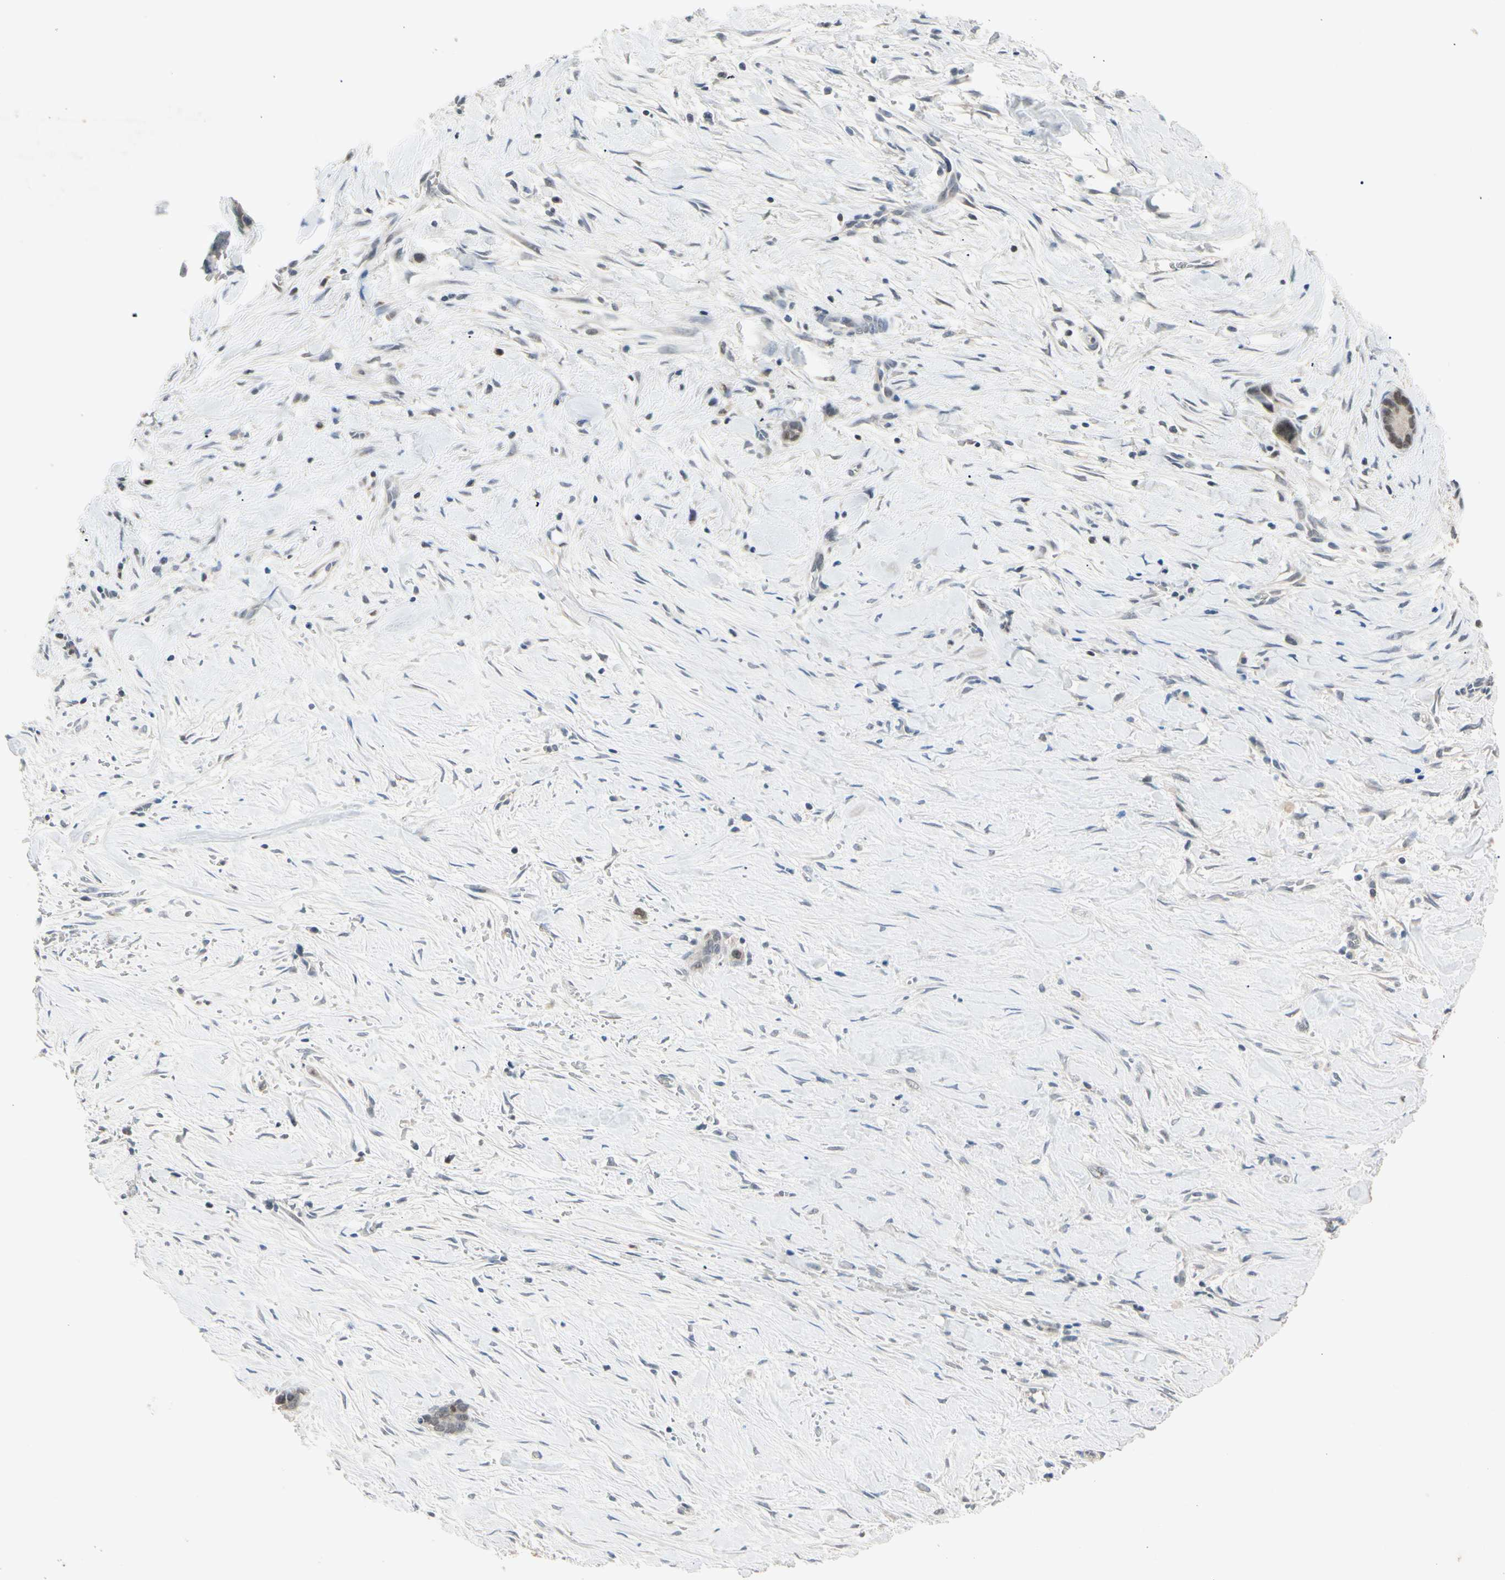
{"staining": {"intensity": "weak", "quantity": ">75%", "location": "cytoplasmic/membranous"}, "tissue": "liver cancer", "cell_type": "Tumor cells", "image_type": "cancer", "snomed": [{"axis": "morphology", "description": "Cholangiocarcinoma"}, {"axis": "topography", "description": "Liver"}], "caption": "Human liver cancer (cholangiocarcinoma) stained with a protein marker demonstrates weak staining in tumor cells.", "gene": "RIOX2", "patient": {"sex": "female", "age": 55}}